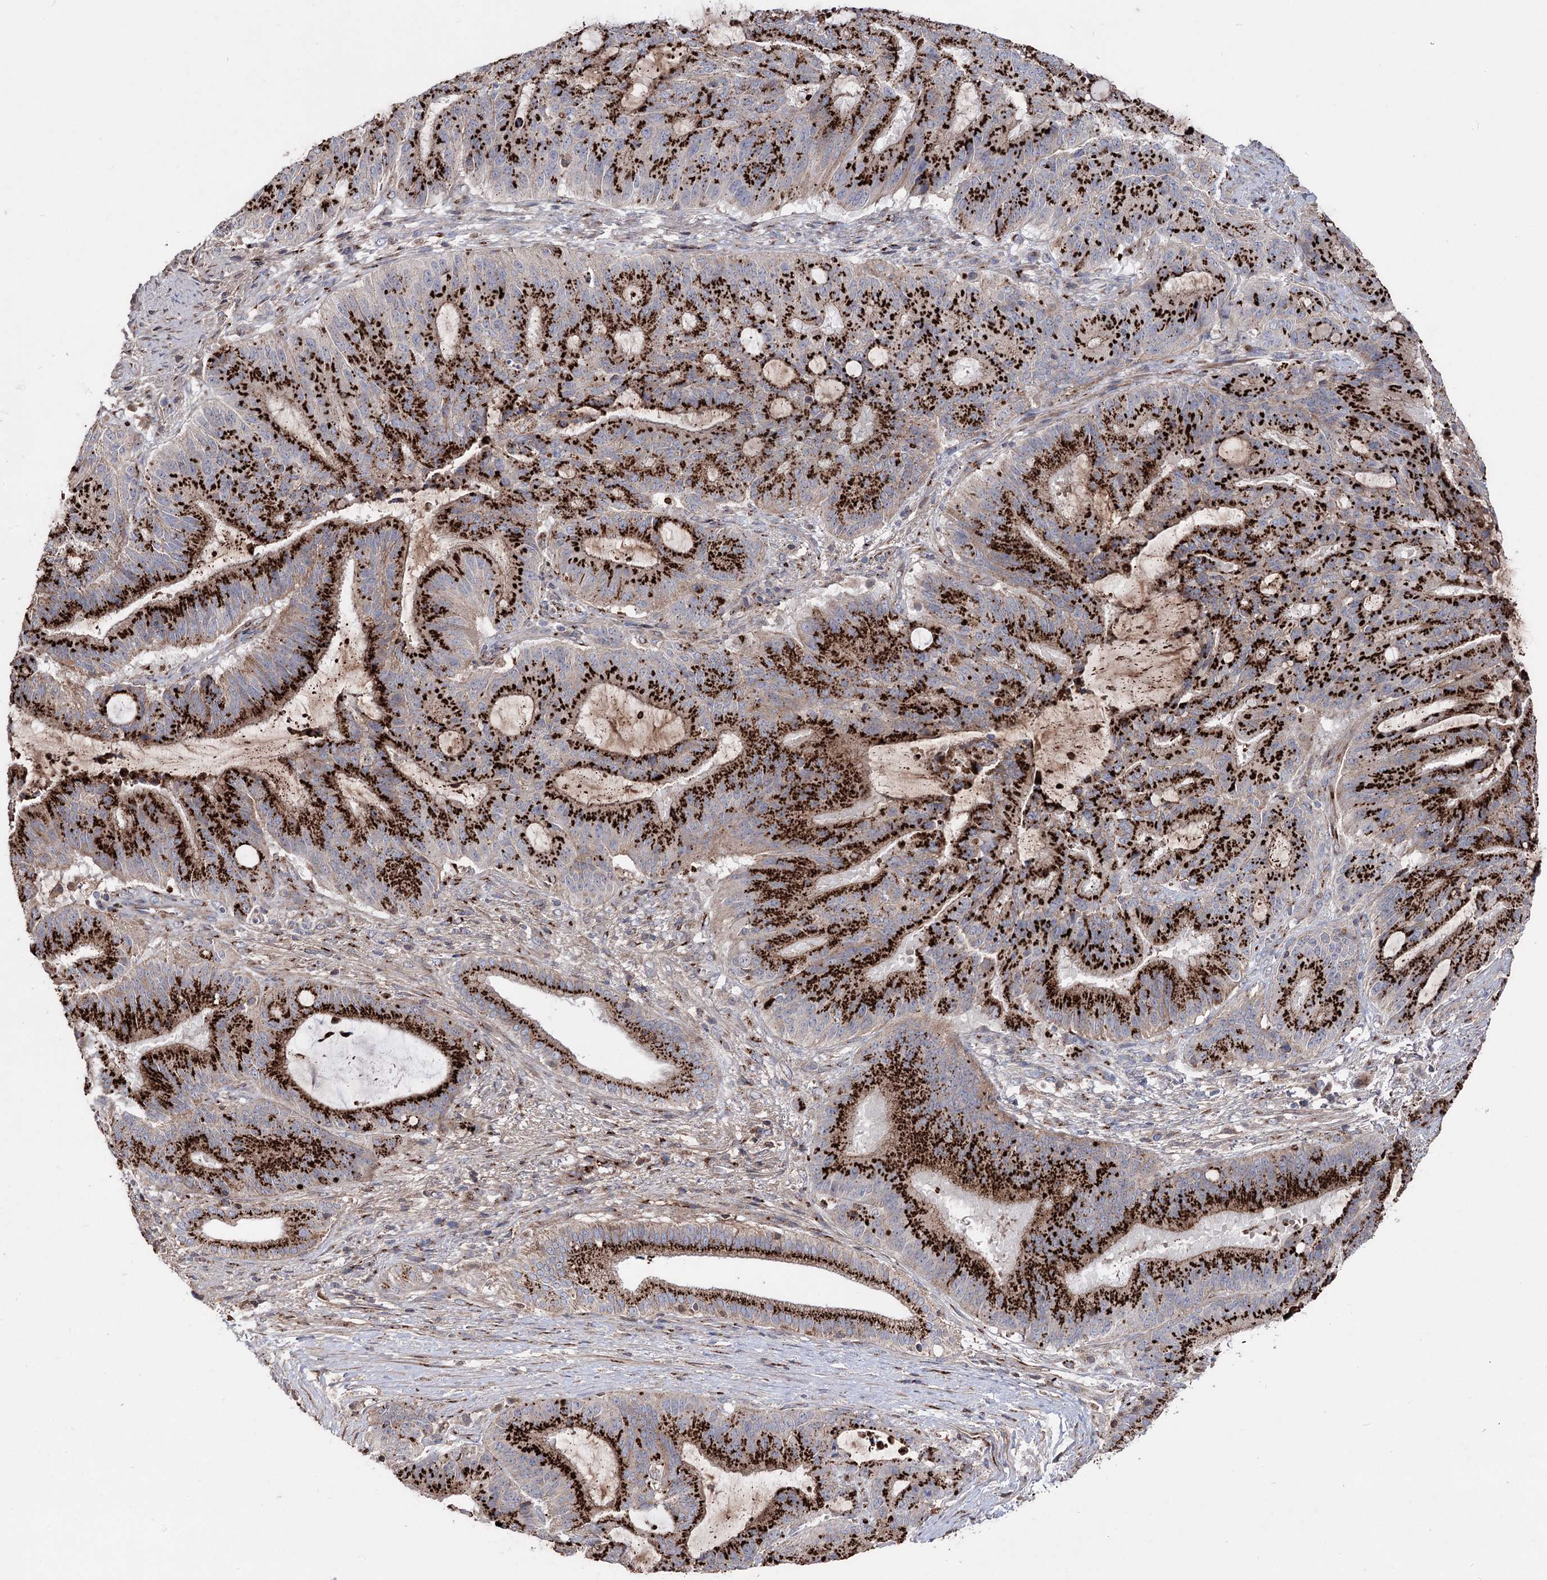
{"staining": {"intensity": "strong", "quantity": ">75%", "location": "cytoplasmic/membranous"}, "tissue": "liver cancer", "cell_type": "Tumor cells", "image_type": "cancer", "snomed": [{"axis": "morphology", "description": "Normal tissue, NOS"}, {"axis": "morphology", "description": "Cholangiocarcinoma"}, {"axis": "topography", "description": "Liver"}, {"axis": "topography", "description": "Peripheral nerve tissue"}], "caption": "Protein staining by immunohistochemistry (IHC) demonstrates strong cytoplasmic/membranous positivity in about >75% of tumor cells in liver cholangiocarcinoma. The protein is shown in brown color, while the nuclei are stained blue.", "gene": "ARHGAP20", "patient": {"sex": "female", "age": 73}}